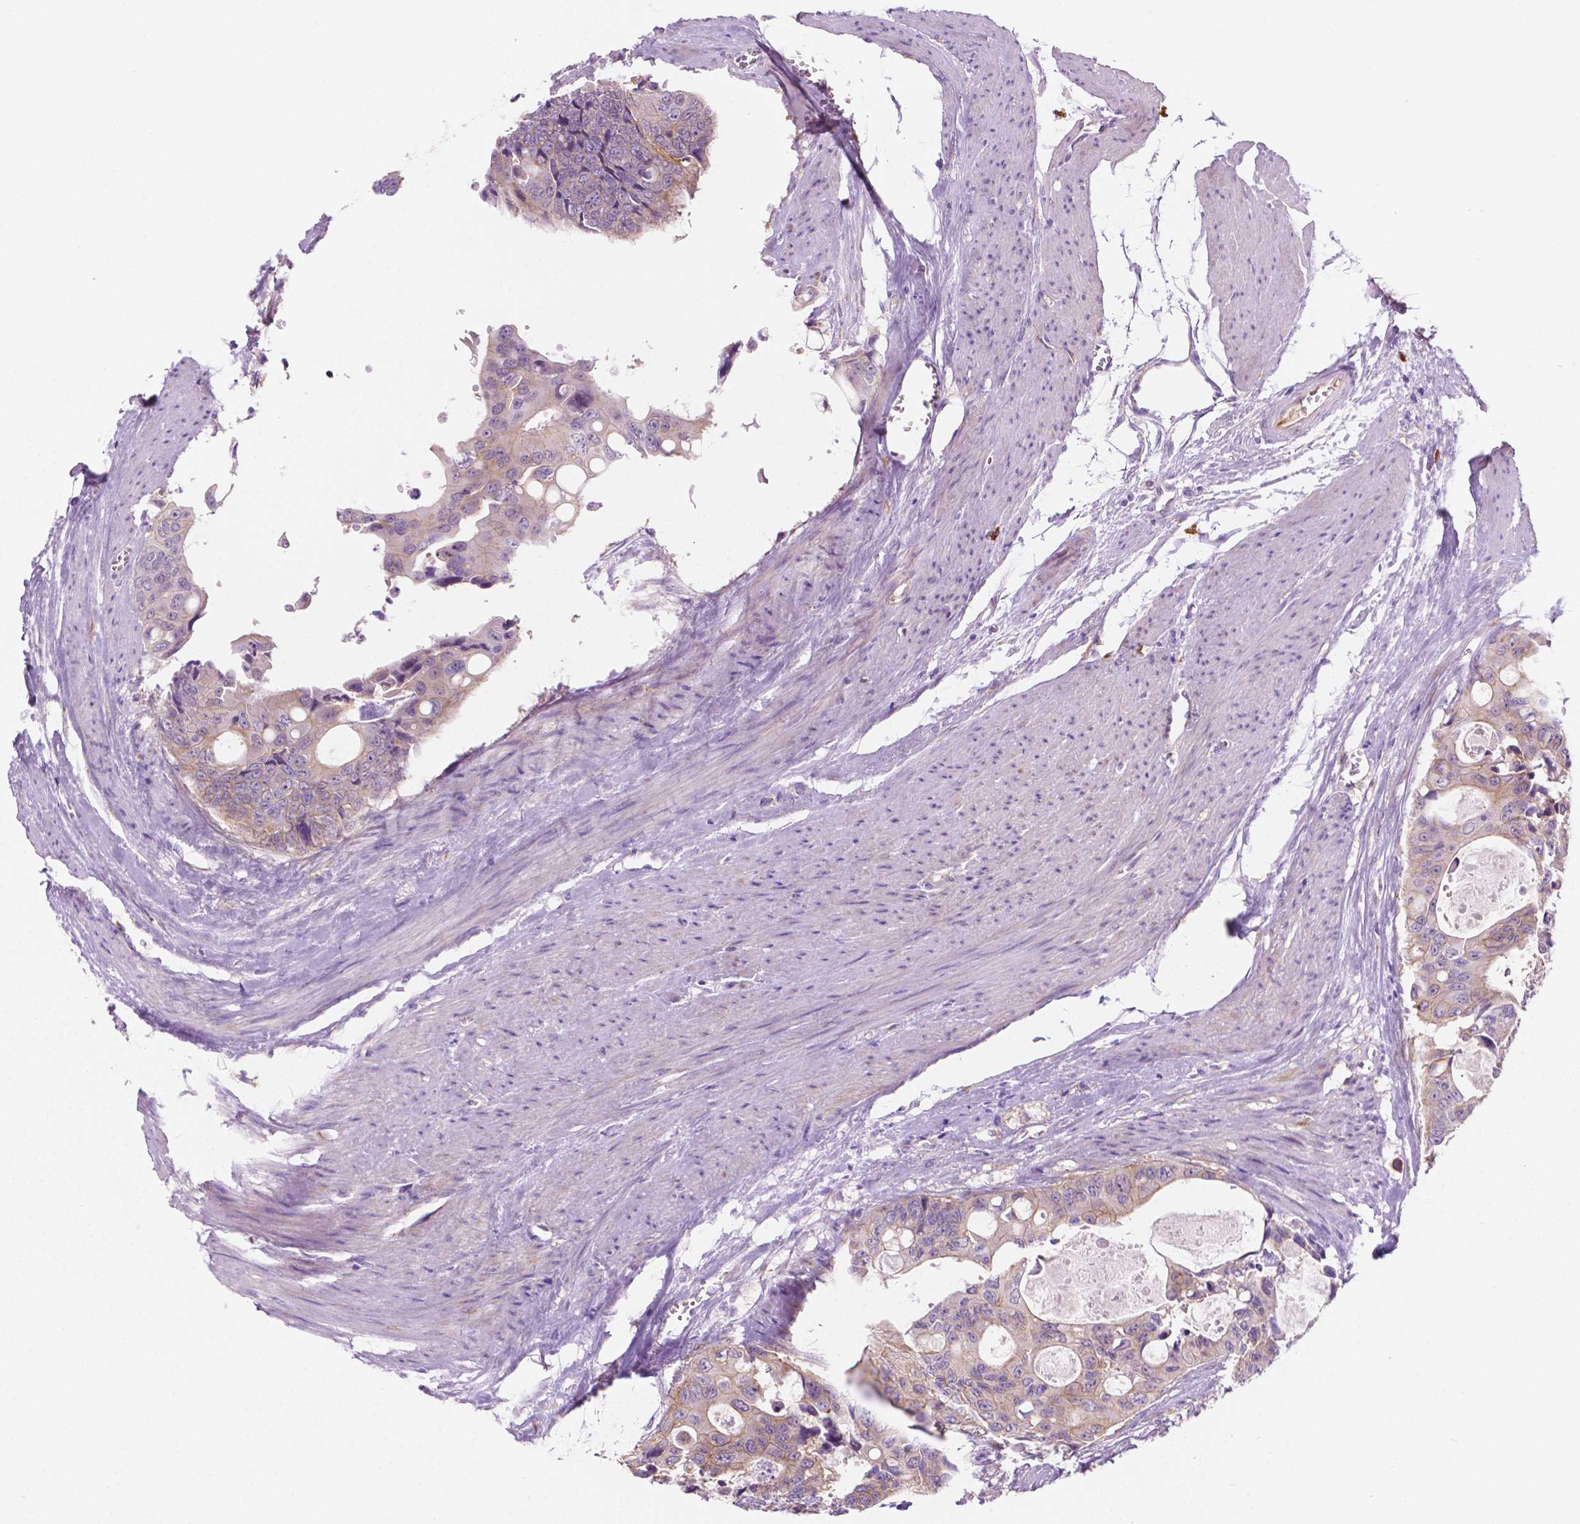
{"staining": {"intensity": "negative", "quantity": "none", "location": "none"}, "tissue": "colorectal cancer", "cell_type": "Tumor cells", "image_type": "cancer", "snomed": [{"axis": "morphology", "description": "Adenocarcinoma, NOS"}, {"axis": "topography", "description": "Rectum"}], "caption": "Immunohistochemistry histopathology image of human colorectal cancer (adenocarcinoma) stained for a protein (brown), which exhibits no staining in tumor cells.", "gene": "EPPK1", "patient": {"sex": "male", "age": 76}}